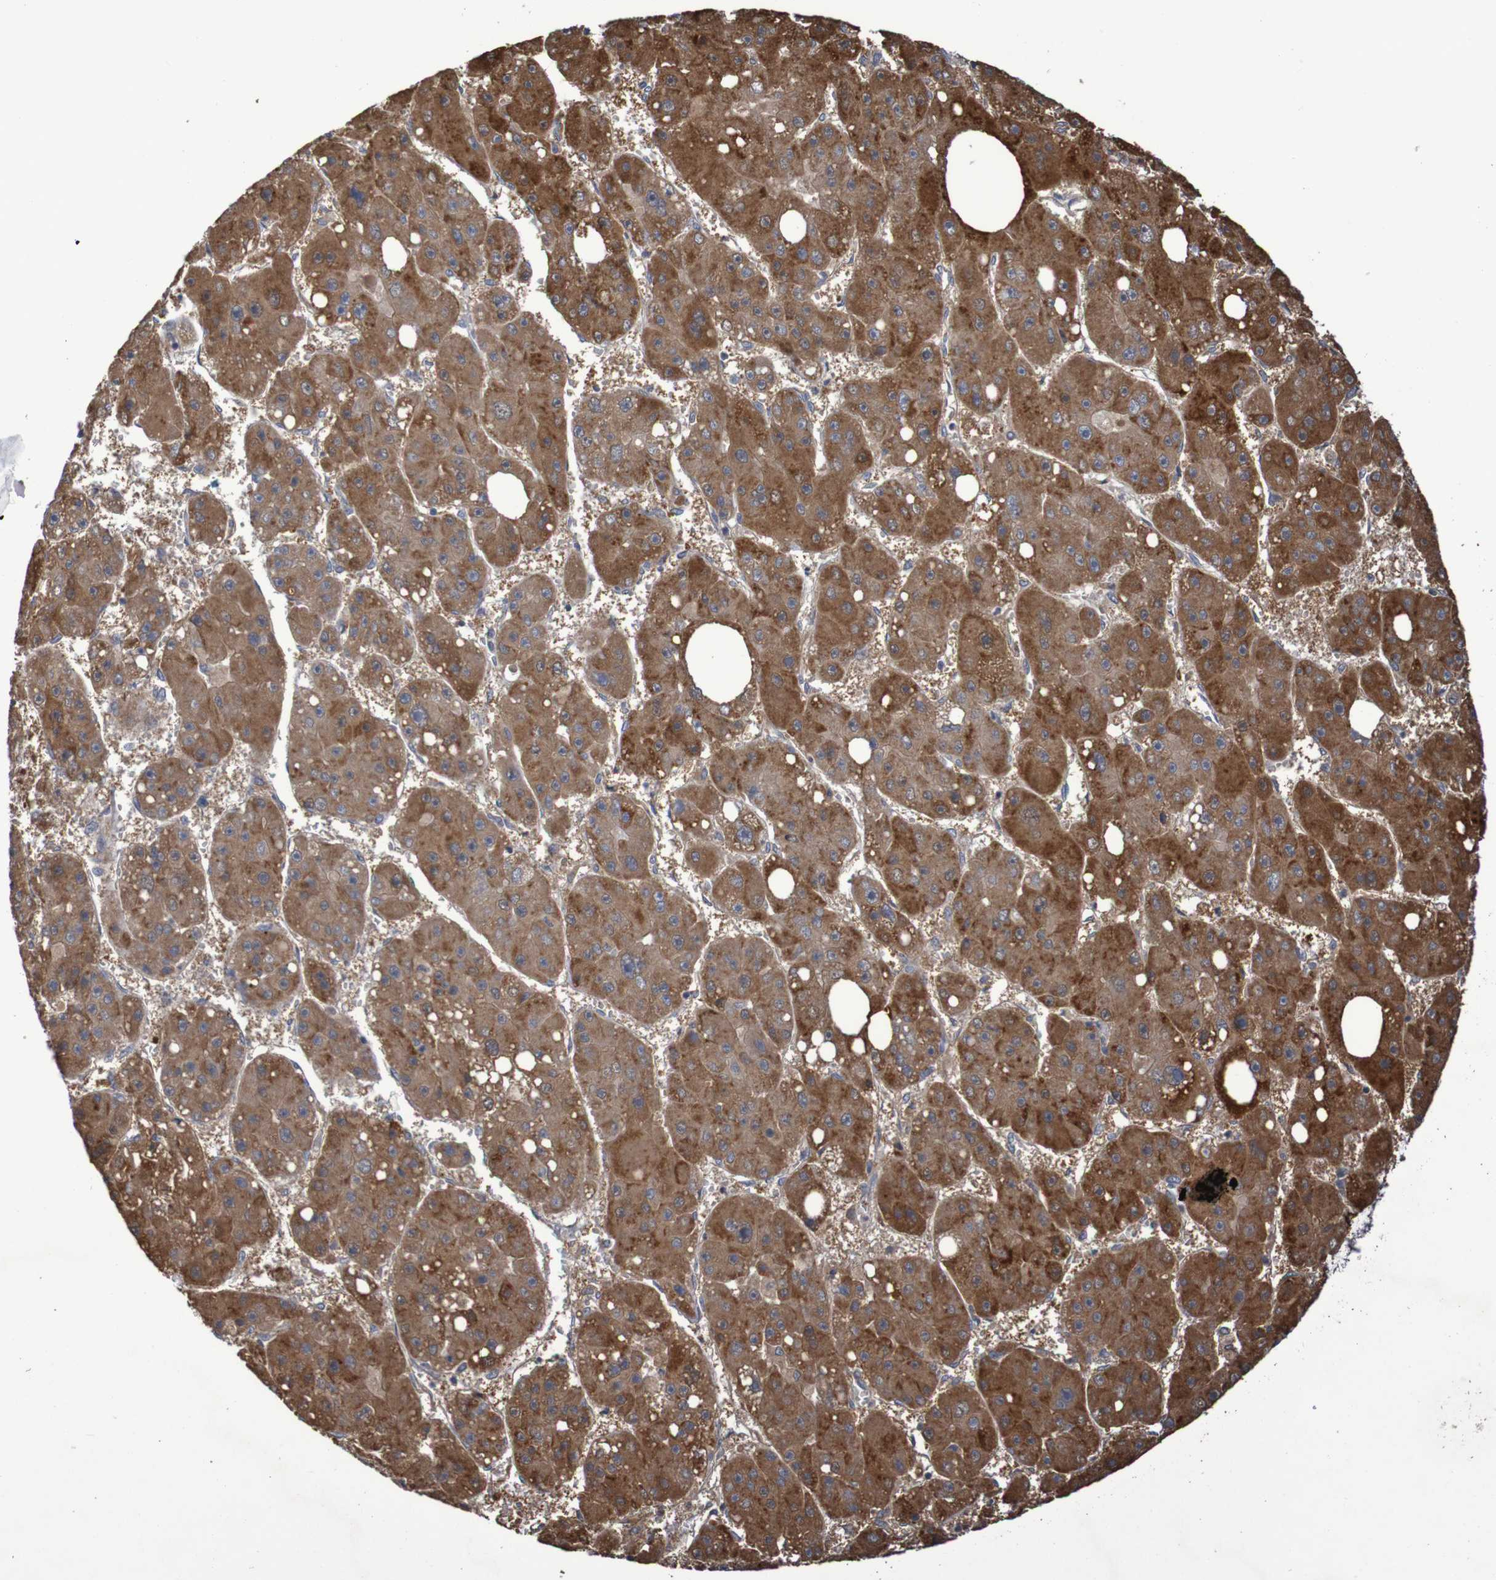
{"staining": {"intensity": "moderate", "quantity": ">75%", "location": "cytoplasmic/membranous"}, "tissue": "liver cancer", "cell_type": "Tumor cells", "image_type": "cancer", "snomed": [{"axis": "morphology", "description": "Carcinoma, Hepatocellular, NOS"}, {"axis": "topography", "description": "Liver"}], "caption": "Protein staining of liver cancer tissue displays moderate cytoplasmic/membranous staining in approximately >75% of tumor cells.", "gene": "PHYH", "patient": {"sex": "female", "age": 61}}